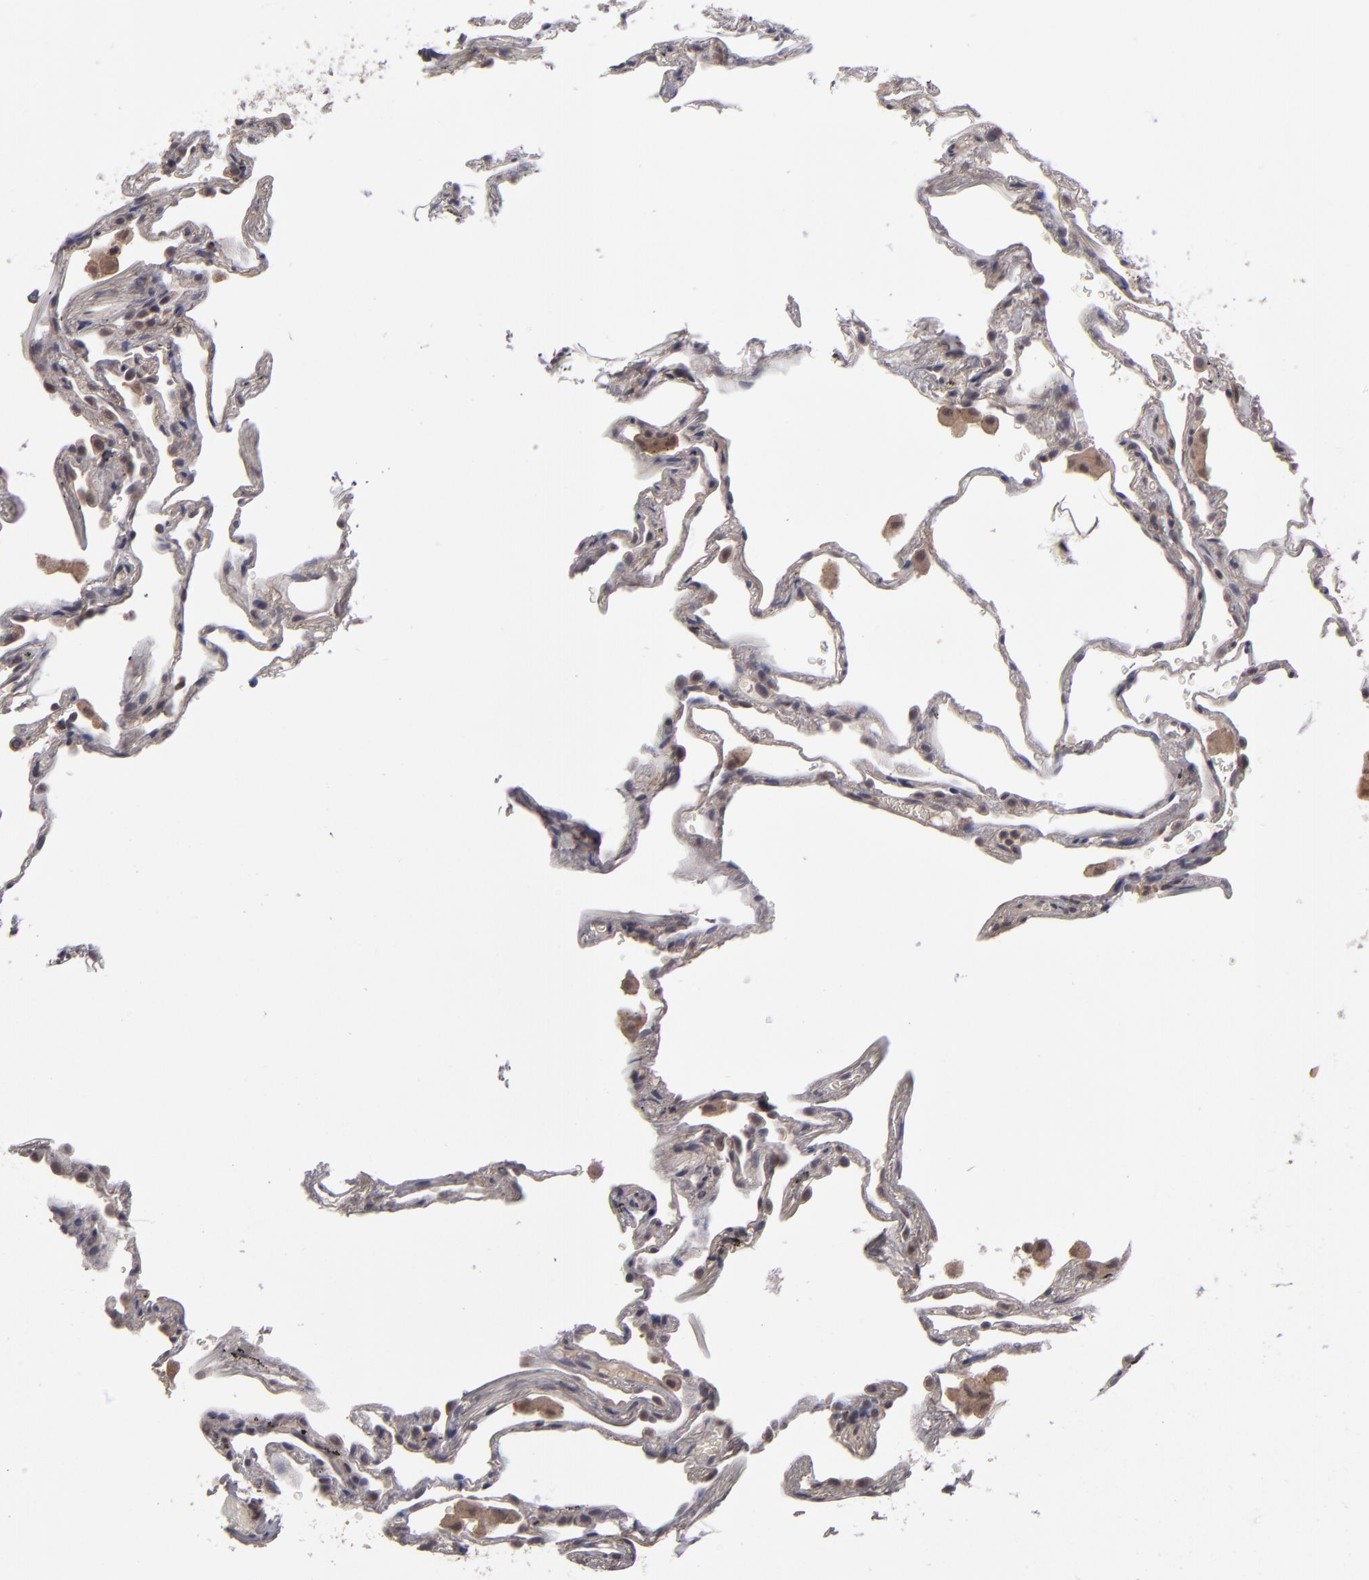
{"staining": {"intensity": "negative", "quantity": "none", "location": "none"}, "tissue": "lung", "cell_type": "Alveolar cells", "image_type": "normal", "snomed": [{"axis": "morphology", "description": "Normal tissue, NOS"}, {"axis": "morphology", "description": "Inflammation, NOS"}, {"axis": "topography", "description": "Lung"}], "caption": "Human lung stained for a protein using IHC shows no positivity in alveolar cells.", "gene": "TYMS", "patient": {"sex": "male", "age": 69}}